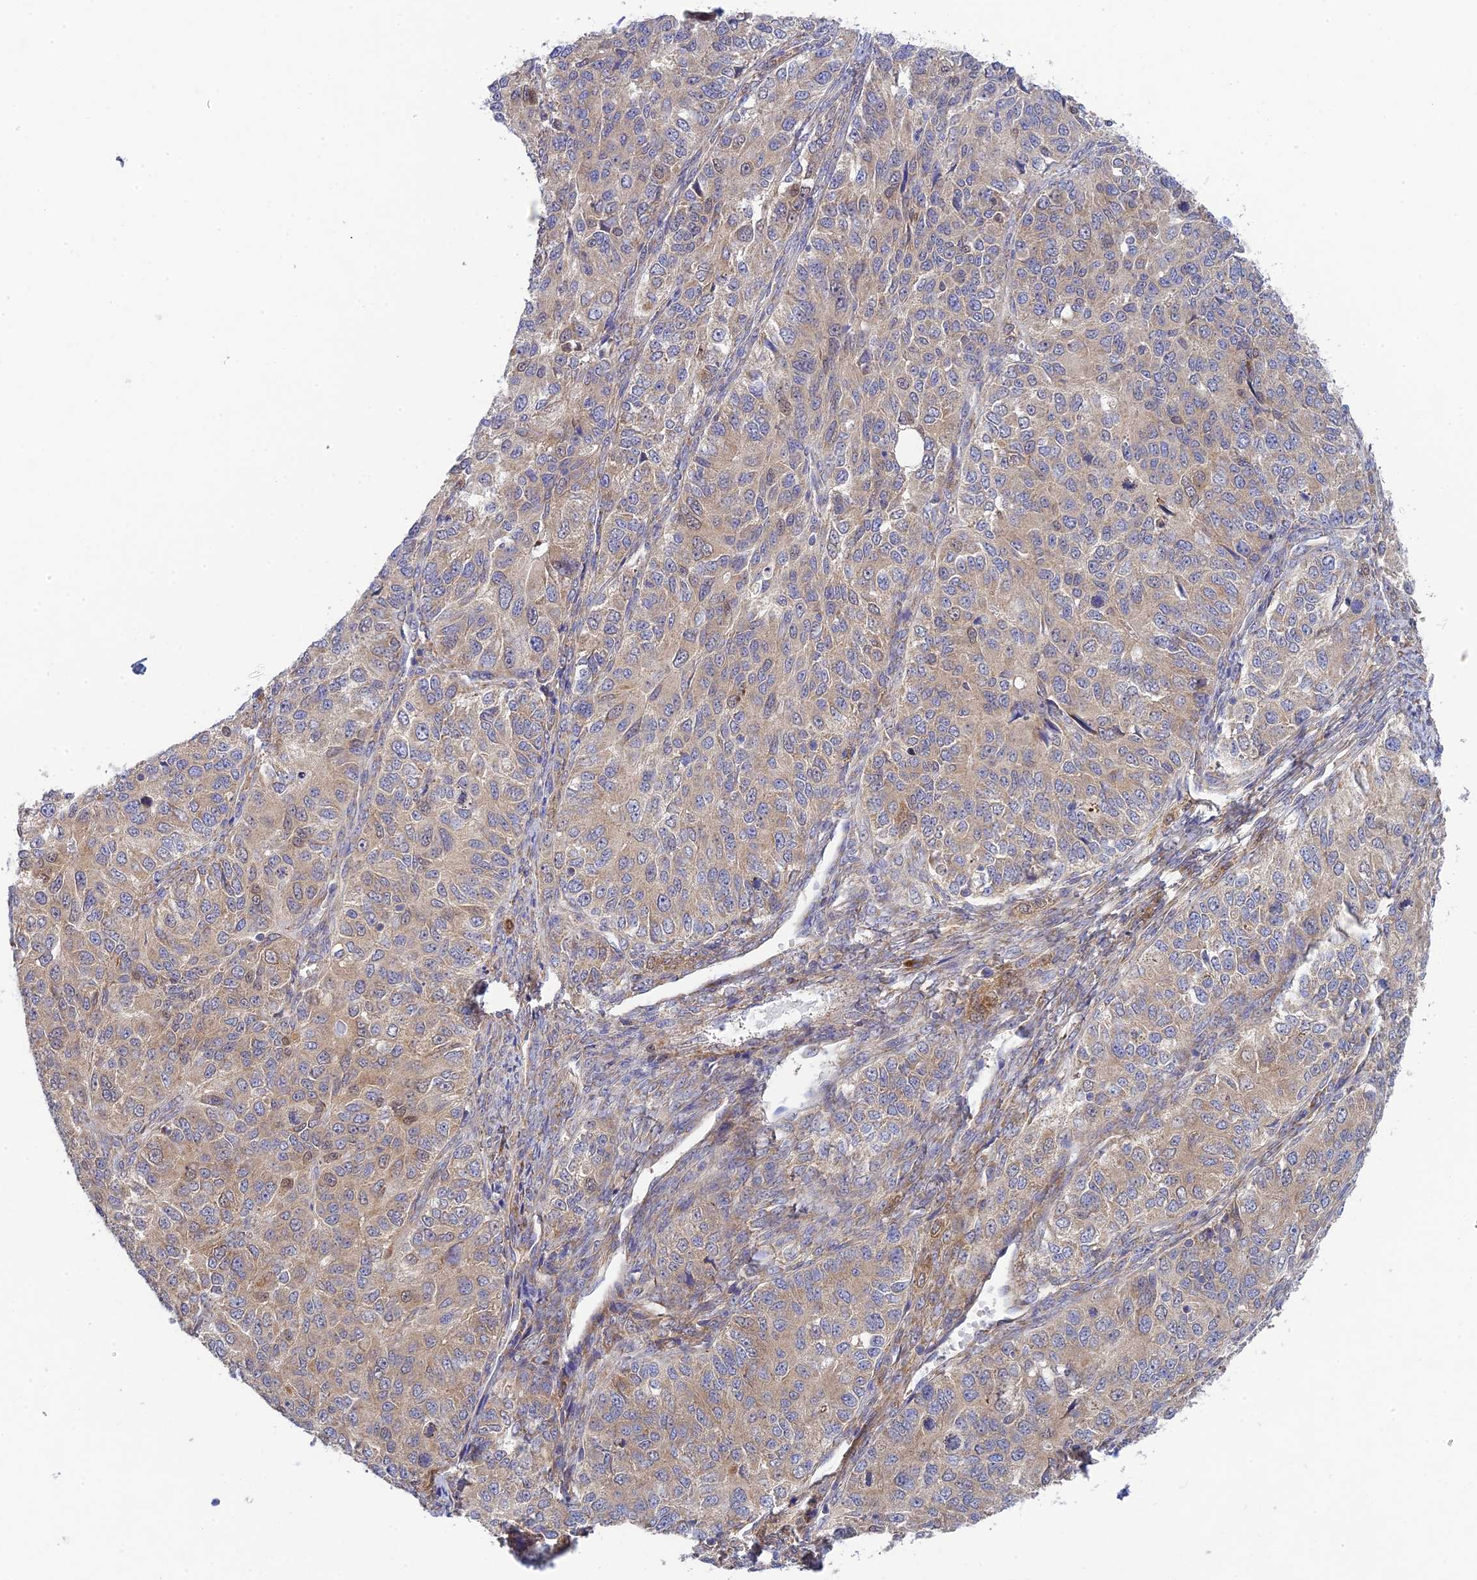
{"staining": {"intensity": "moderate", "quantity": "25%-75%", "location": "cytoplasmic/membranous"}, "tissue": "ovarian cancer", "cell_type": "Tumor cells", "image_type": "cancer", "snomed": [{"axis": "morphology", "description": "Carcinoma, endometroid"}, {"axis": "topography", "description": "Ovary"}], "caption": "IHC staining of ovarian cancer (endometroid carcinoma), which demonstrates medium levels of moderate cytoplasmic/membranous staining in about 25%-75% of tumor cells indicating moderate cytoplasmic/membranous protein staining. The staining was performed using DAB (3,3'-diaminobenzidine) (brown) for protein detection and nuclei were counterstained in hematoxylin (blue).", "gene": "INCA1", "patient": {"sex": "female", "age": 51}}